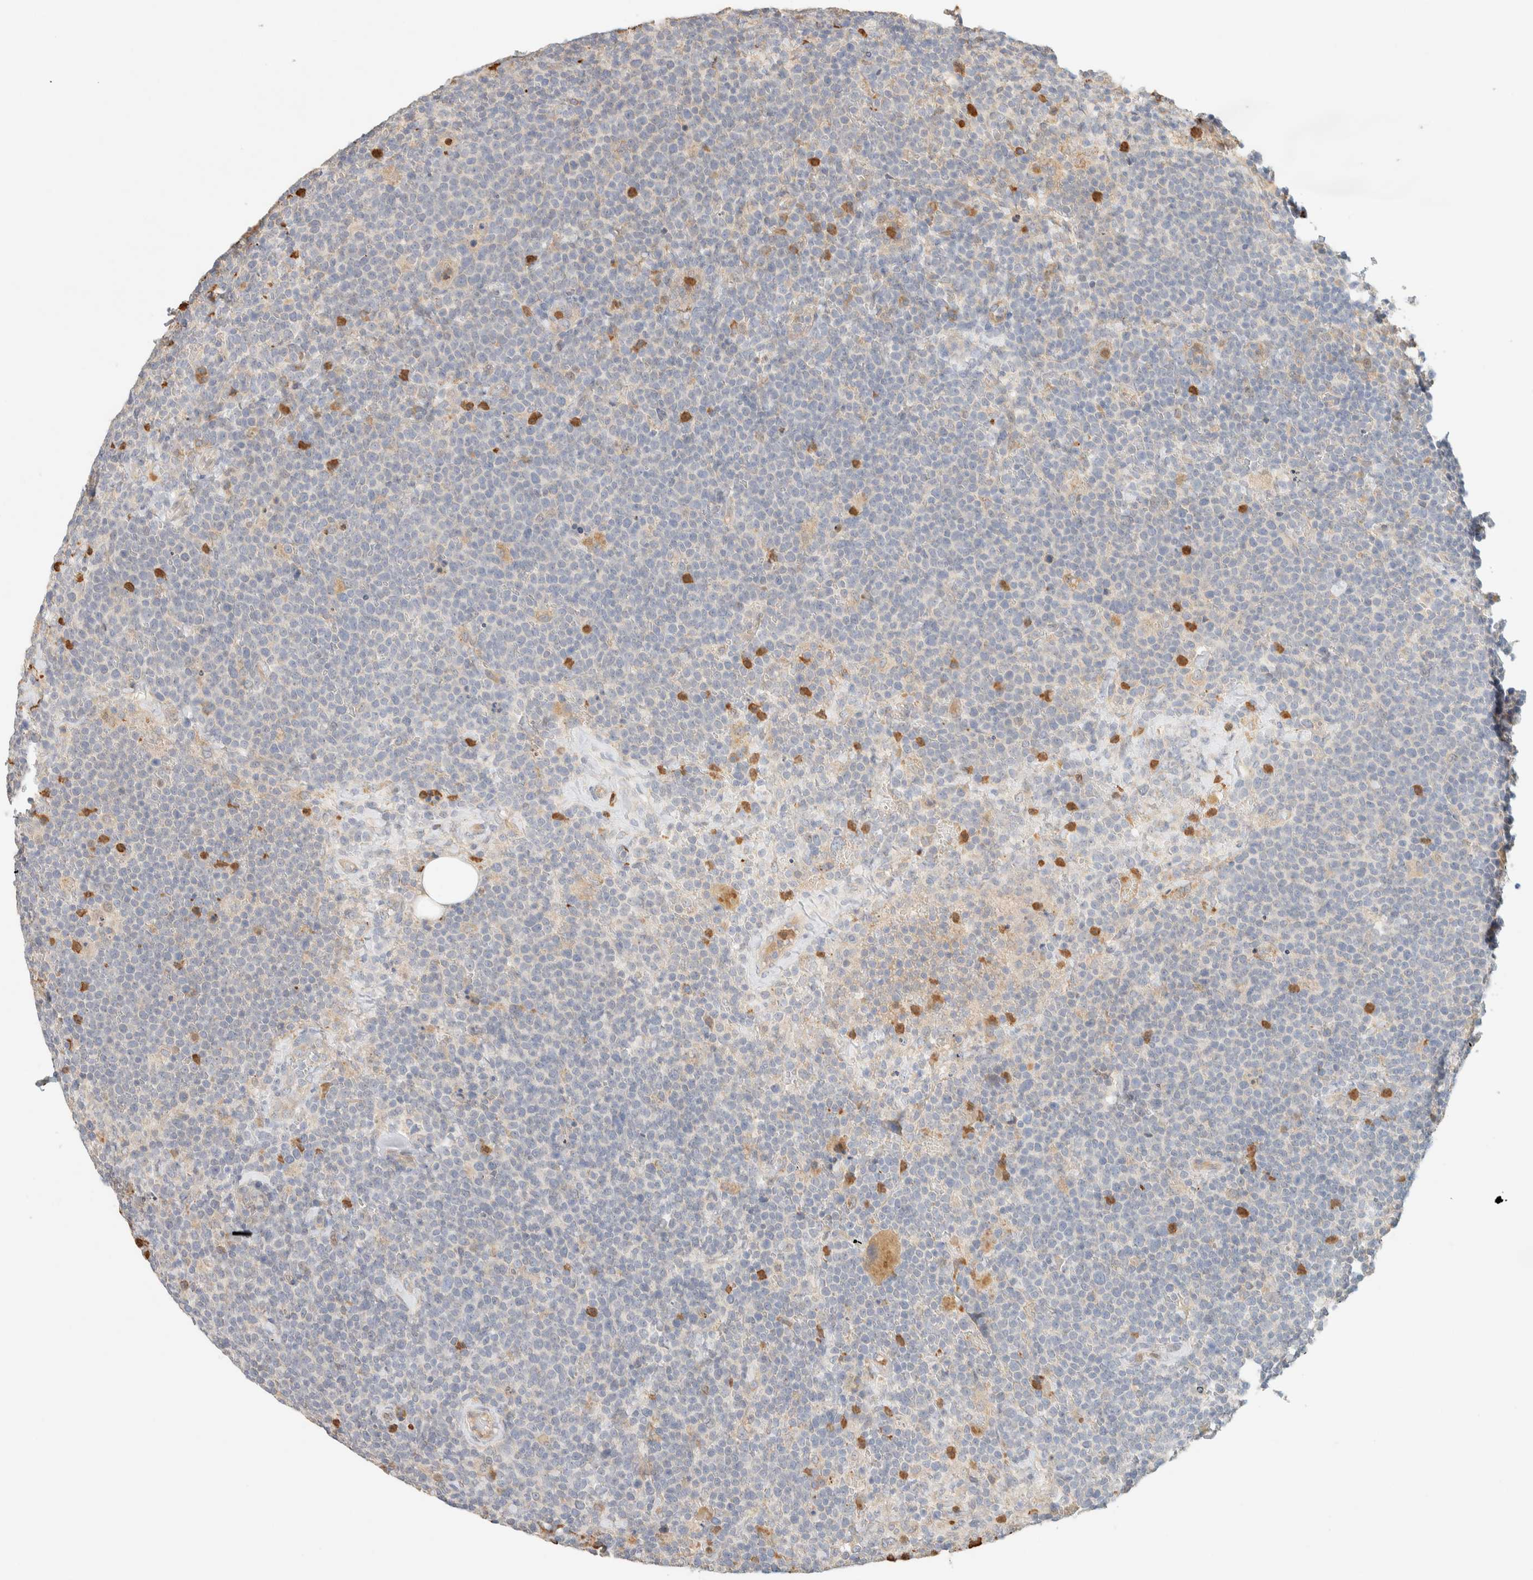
{"staining": {"intensity": "negative", "quantity": "none", "location": "none"}, "tissue": "lymphoma", "cell_type": "Tumor cells", "image_type": "cancer", "snomed": [{"axis": "morphology", "description": "Malignant lymphoma, non-Hodgkin's type, High grade"}, {"axis": "topography", "description": "Lymph node"}], "caption": "A photomicrograph of human lymphoma is negative for staining in tumor cells.", "gene": "TTC3", "patient": {"sex": "male", "age": 61}}